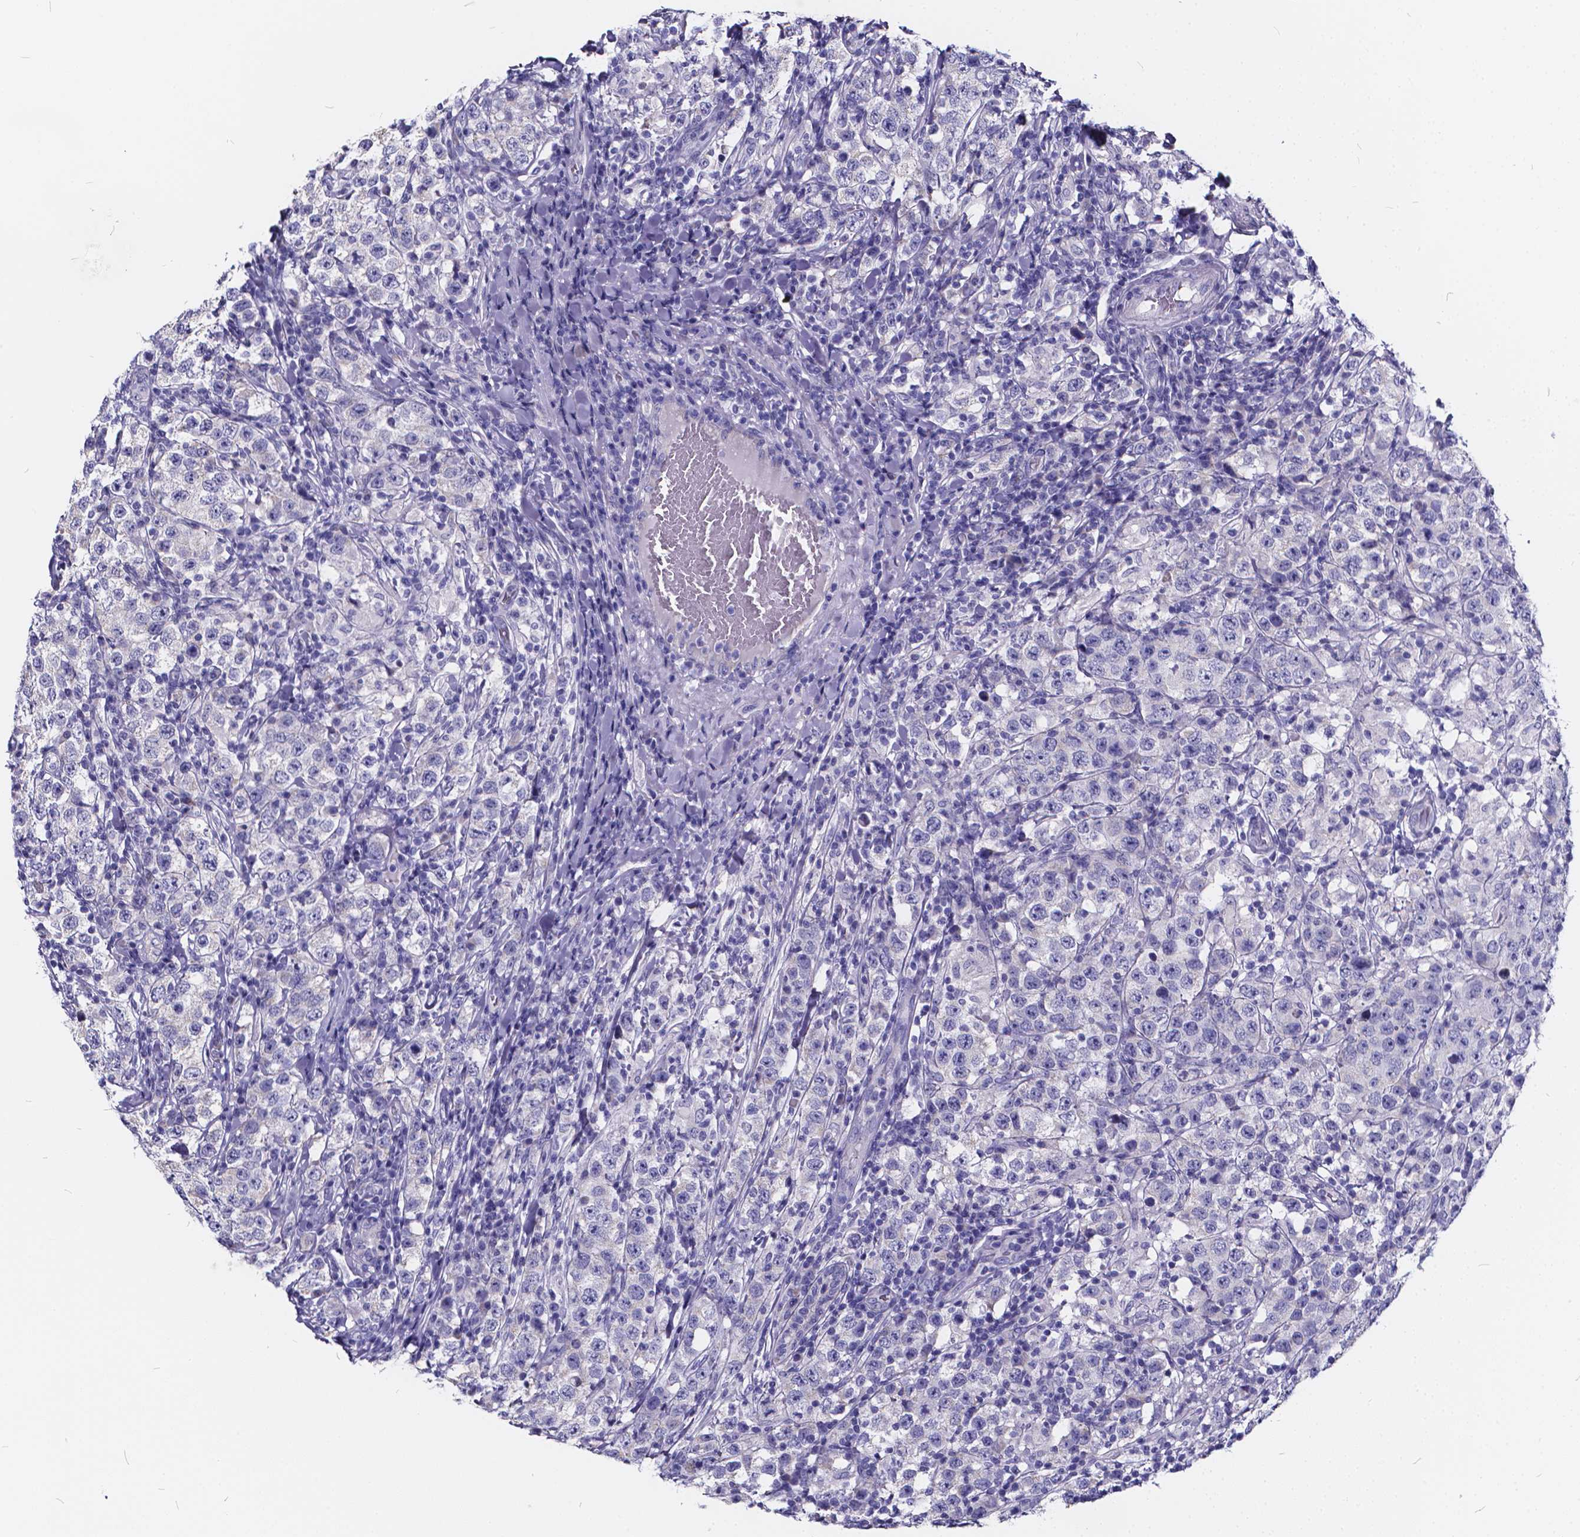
{"staining": {"intensity": "negative", "quantity": "none", "location": "none"}, "tissue": "testis cancer", "cell_type": "Tumor cells", "image_type": "cancer", "snomed": [{"axis": "morphology", "description": "Seminoma, NOS"}, {"axis": "morphology", "description": "Carcinoma, Embryonal, NOS"}, {"axis": "topography", "description": "Testis"}], "caption": "Tumor cells are negative for brown protein staining in testis seminoma.", "gene": "SPEF2", "patient": {"sex": "male", "age": 41}}